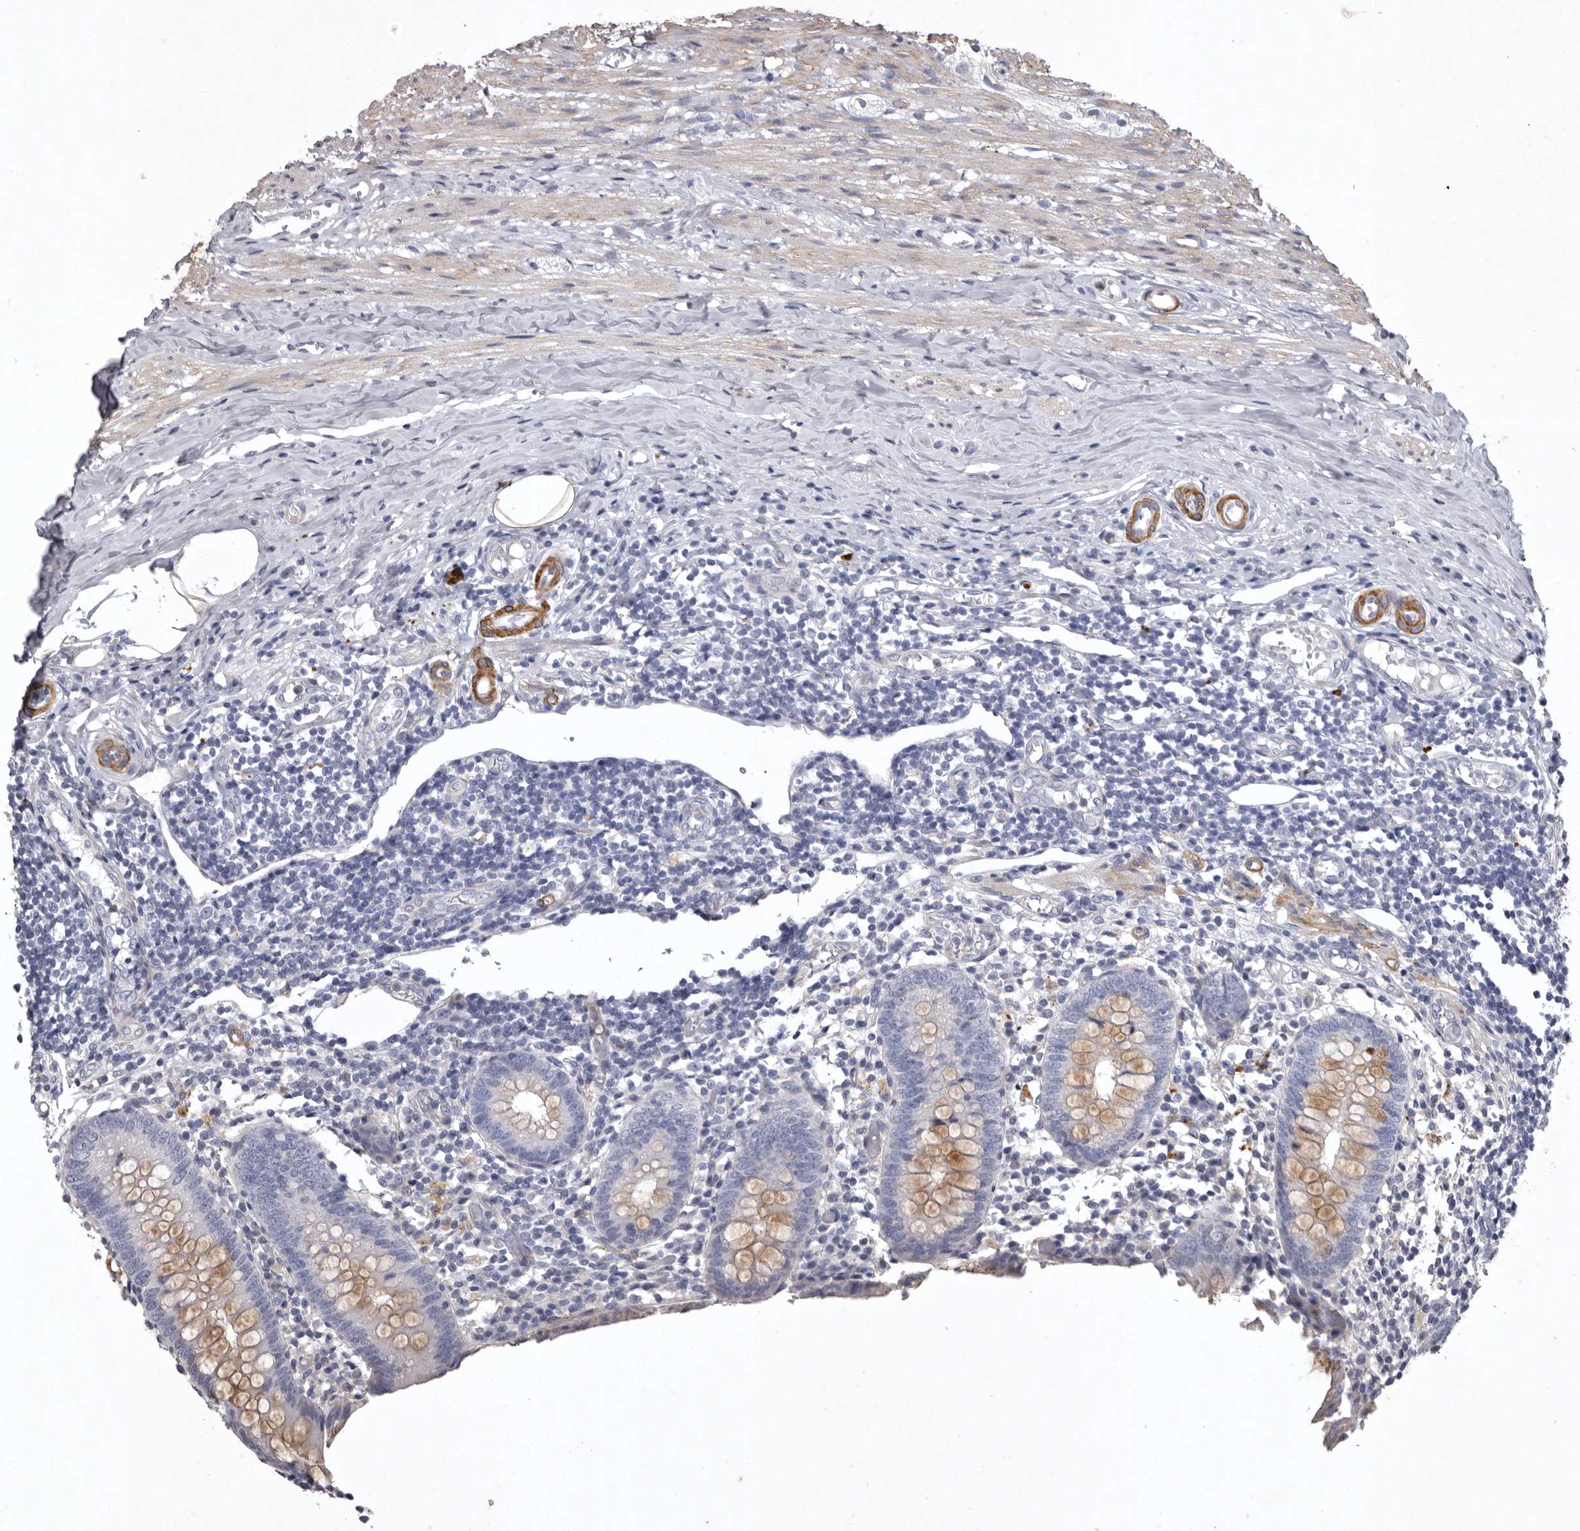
{"staining": {"intensity": "moderate", "quantity": "<25%", "location": "cytoplasmic/membranous"}, "tissue": "appendix", "cell_type": "Glandular cells", "image_type": "normal", "snomed": [{"axis": "morphology", "description": "Normal tissue, NOS"}, {"axis": "topography", "description": "Appendix"}], "caption": "Glandular cells exhibit low levels of moderate cytoplasmic/membranous positivity in approximately <25% of cells in normal human appendix. (IHC, brightfield microscopy, high magnification).", "gene": "NKAIN4", "patient": {"sex": "female", "age": 17}}